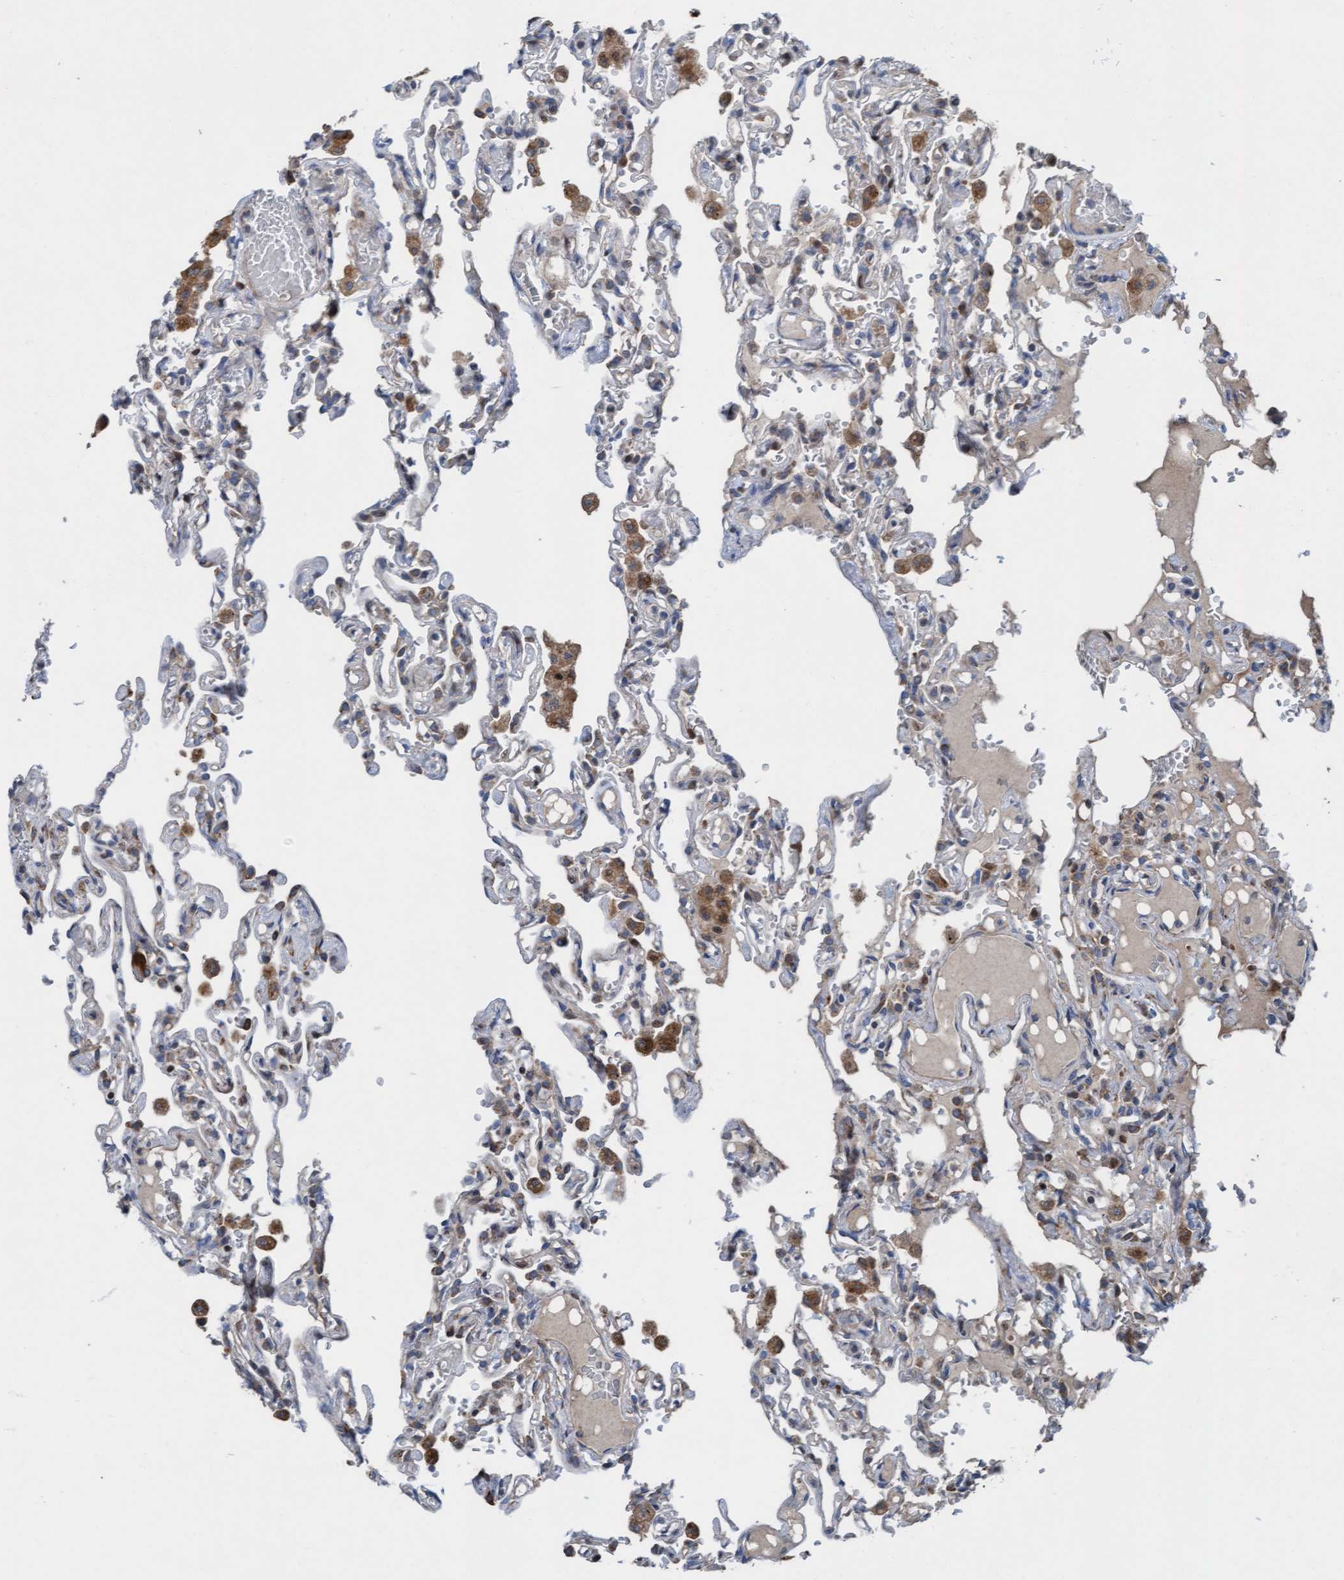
{"staining": {"intensity": "weak", "quantity": "<25%", "location": "cytoplasmic/membranous"}, "tissue": "lung", "cell_type": "Alveolar cells", "image_type": "normal", "snomed": [{"axis": "morphology", "description": "Normal tissue, NOS"}, {"axis": "topography", "description": "Lung"}], "caption": "Alveolar cells are negative for protein expression in normal human lung. (Brightfield microscopy of DAB immunohistochemistry (IHC) at high magnification).", "gene": "KLHL26", "patient": {"sex": "male", "age": 21}}